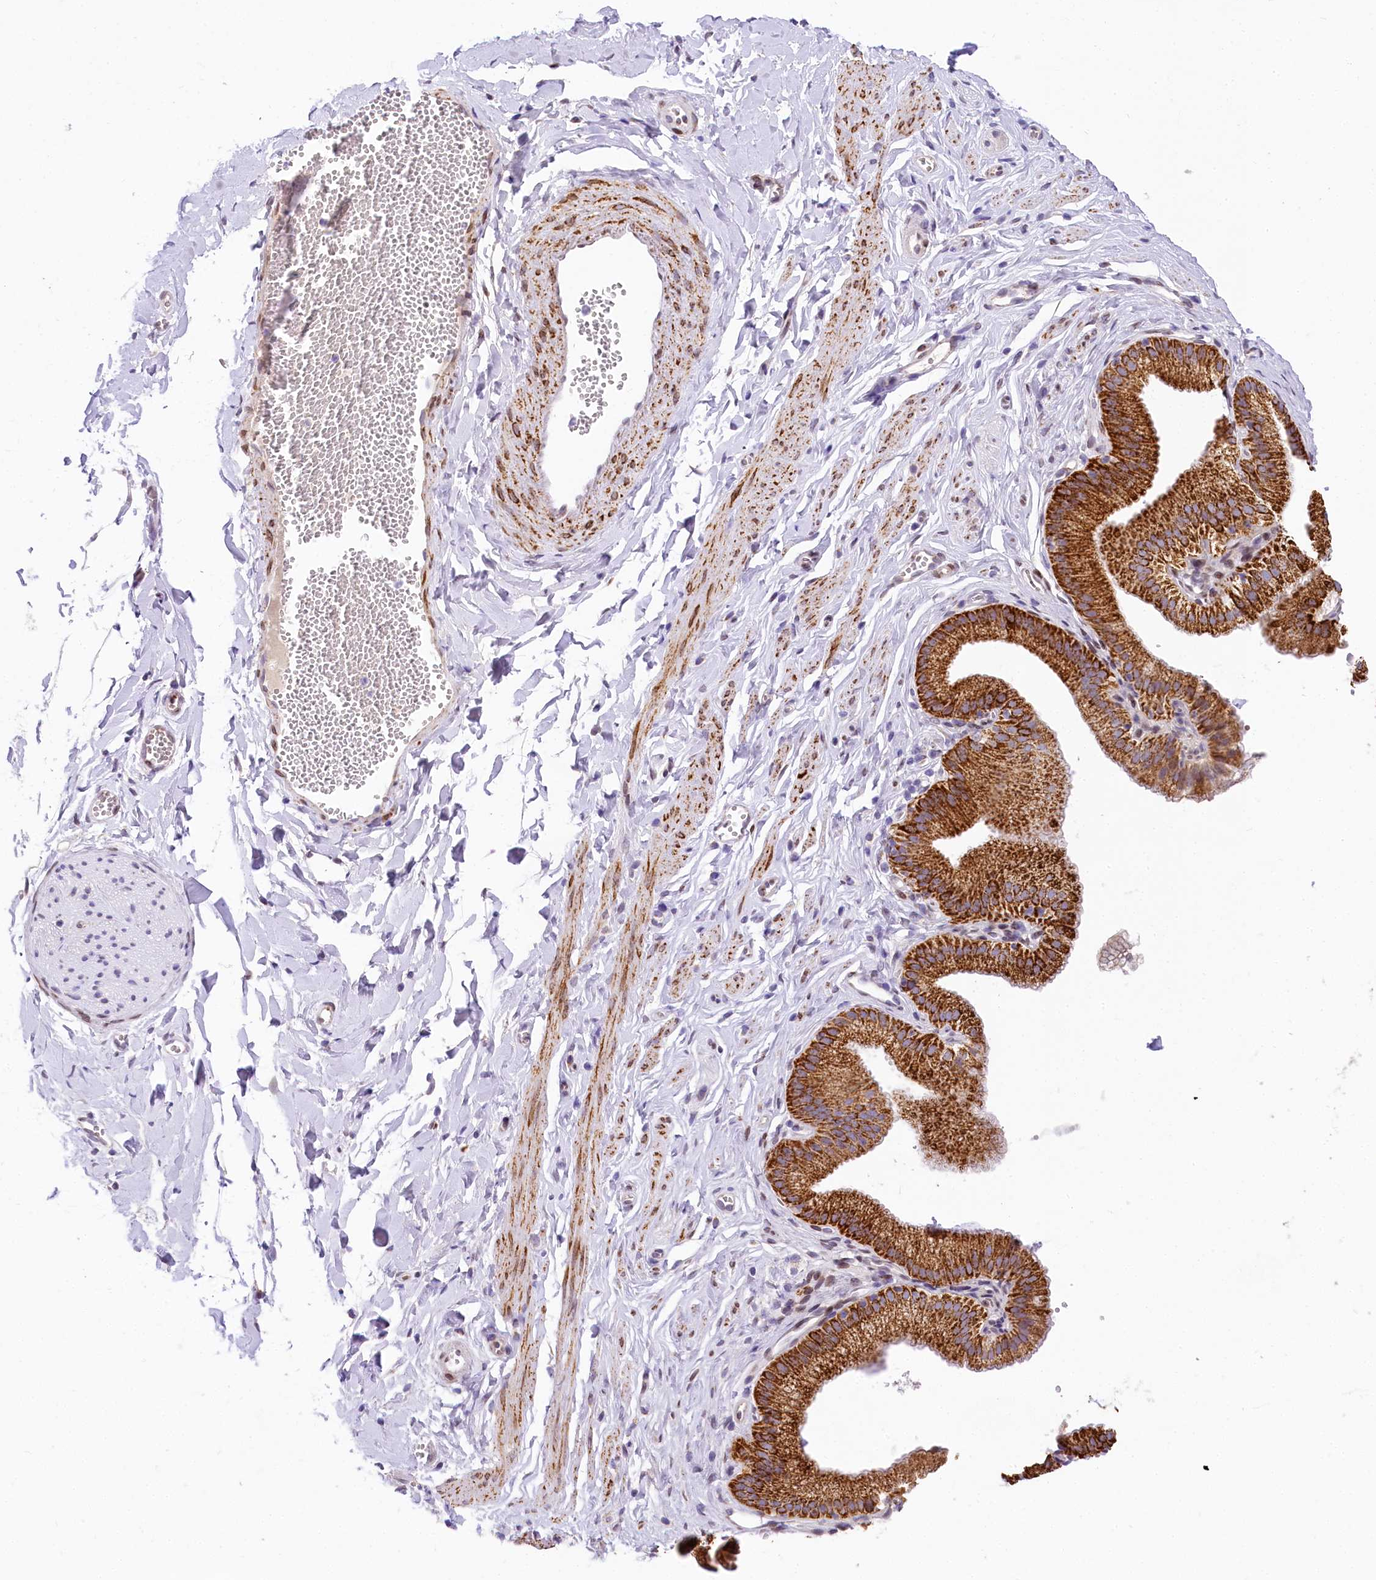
{"staining": {"intensity": "negative", "quantity": "none", "location": "none"}, "tissue": "adipose tissue", "cell_type": "Adipocytes", "image_type": "normal", "snomed": [{"axis": "morphology", "description": "Normal tissue, NOS"}, {"axis": "topography", "description": "Gallbladder"}, {"axis": "topography", "description": "Peripheral nerve tissue"}], "caption": "The photomicrograph displays no significant staining in adipocytes of adipose tissue. Nuclei are stained in blue.", "gene": "PPIP5K2", "patient": {"sex": "male", "age": 38}}